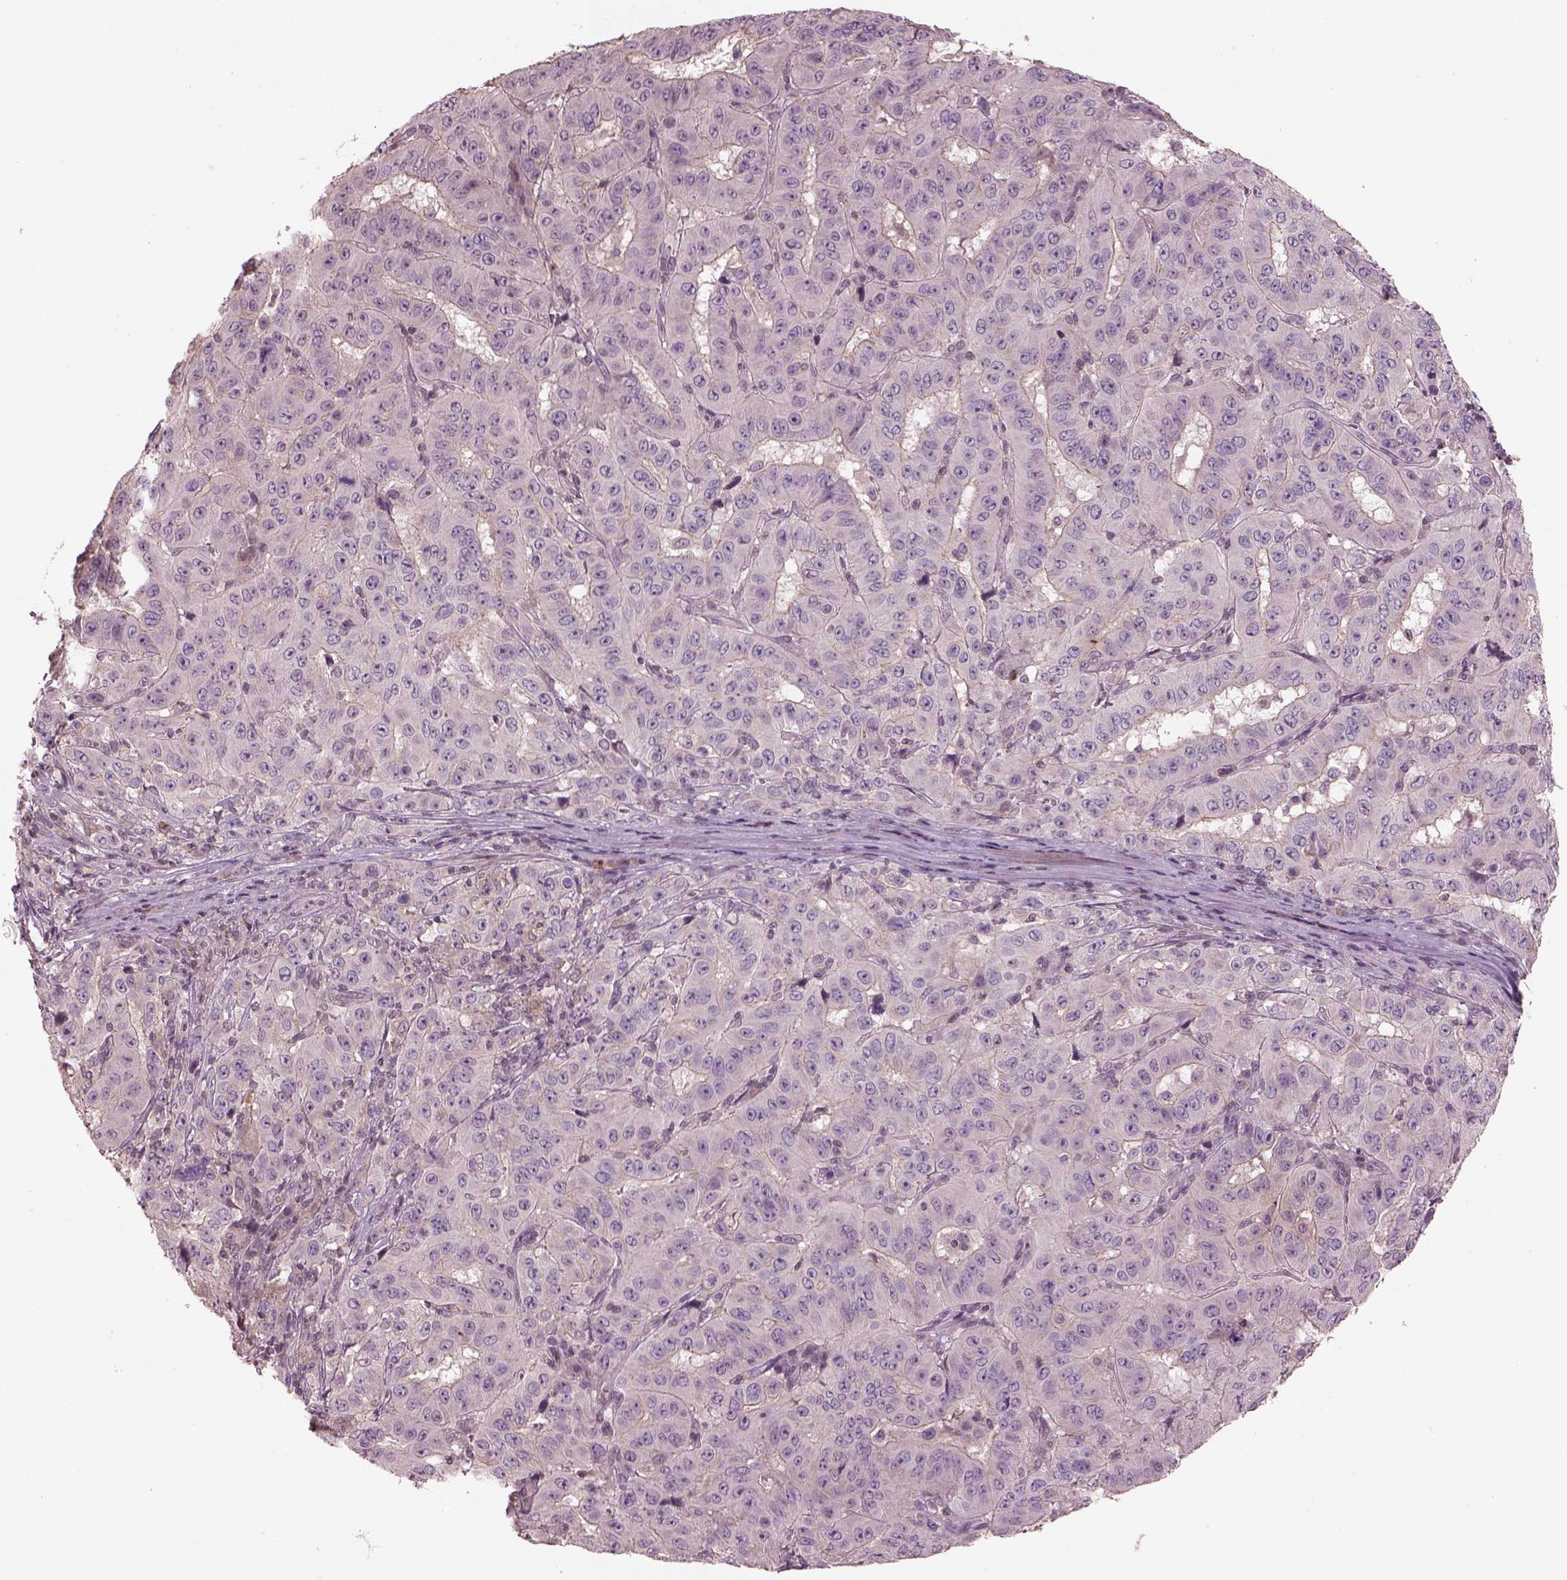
{"staining": {"intensity": "negative", "quantity": "none", "location": "none"}, "tissue": "pancreatic cancer", "cell_type": "Tumor cells", "image_type": "cancer", "snomed": [{"axis": "morphology", "description": "Adenocarcinoma, NOS"}, {"axis": "topography", "description": "Pancreas"}], "caption": "High power microscopy image of an IHC image of adenocarcinoma (pancreatic), revealing no significant staining in tumor cells. The staining is performed using DAB (3,3'-diaminobenzidine) brown chromogen with nuclei counter-stained in using hematoxylin.", "gene": "PTX4", "patient": {"sex": "male", "age": 63}}